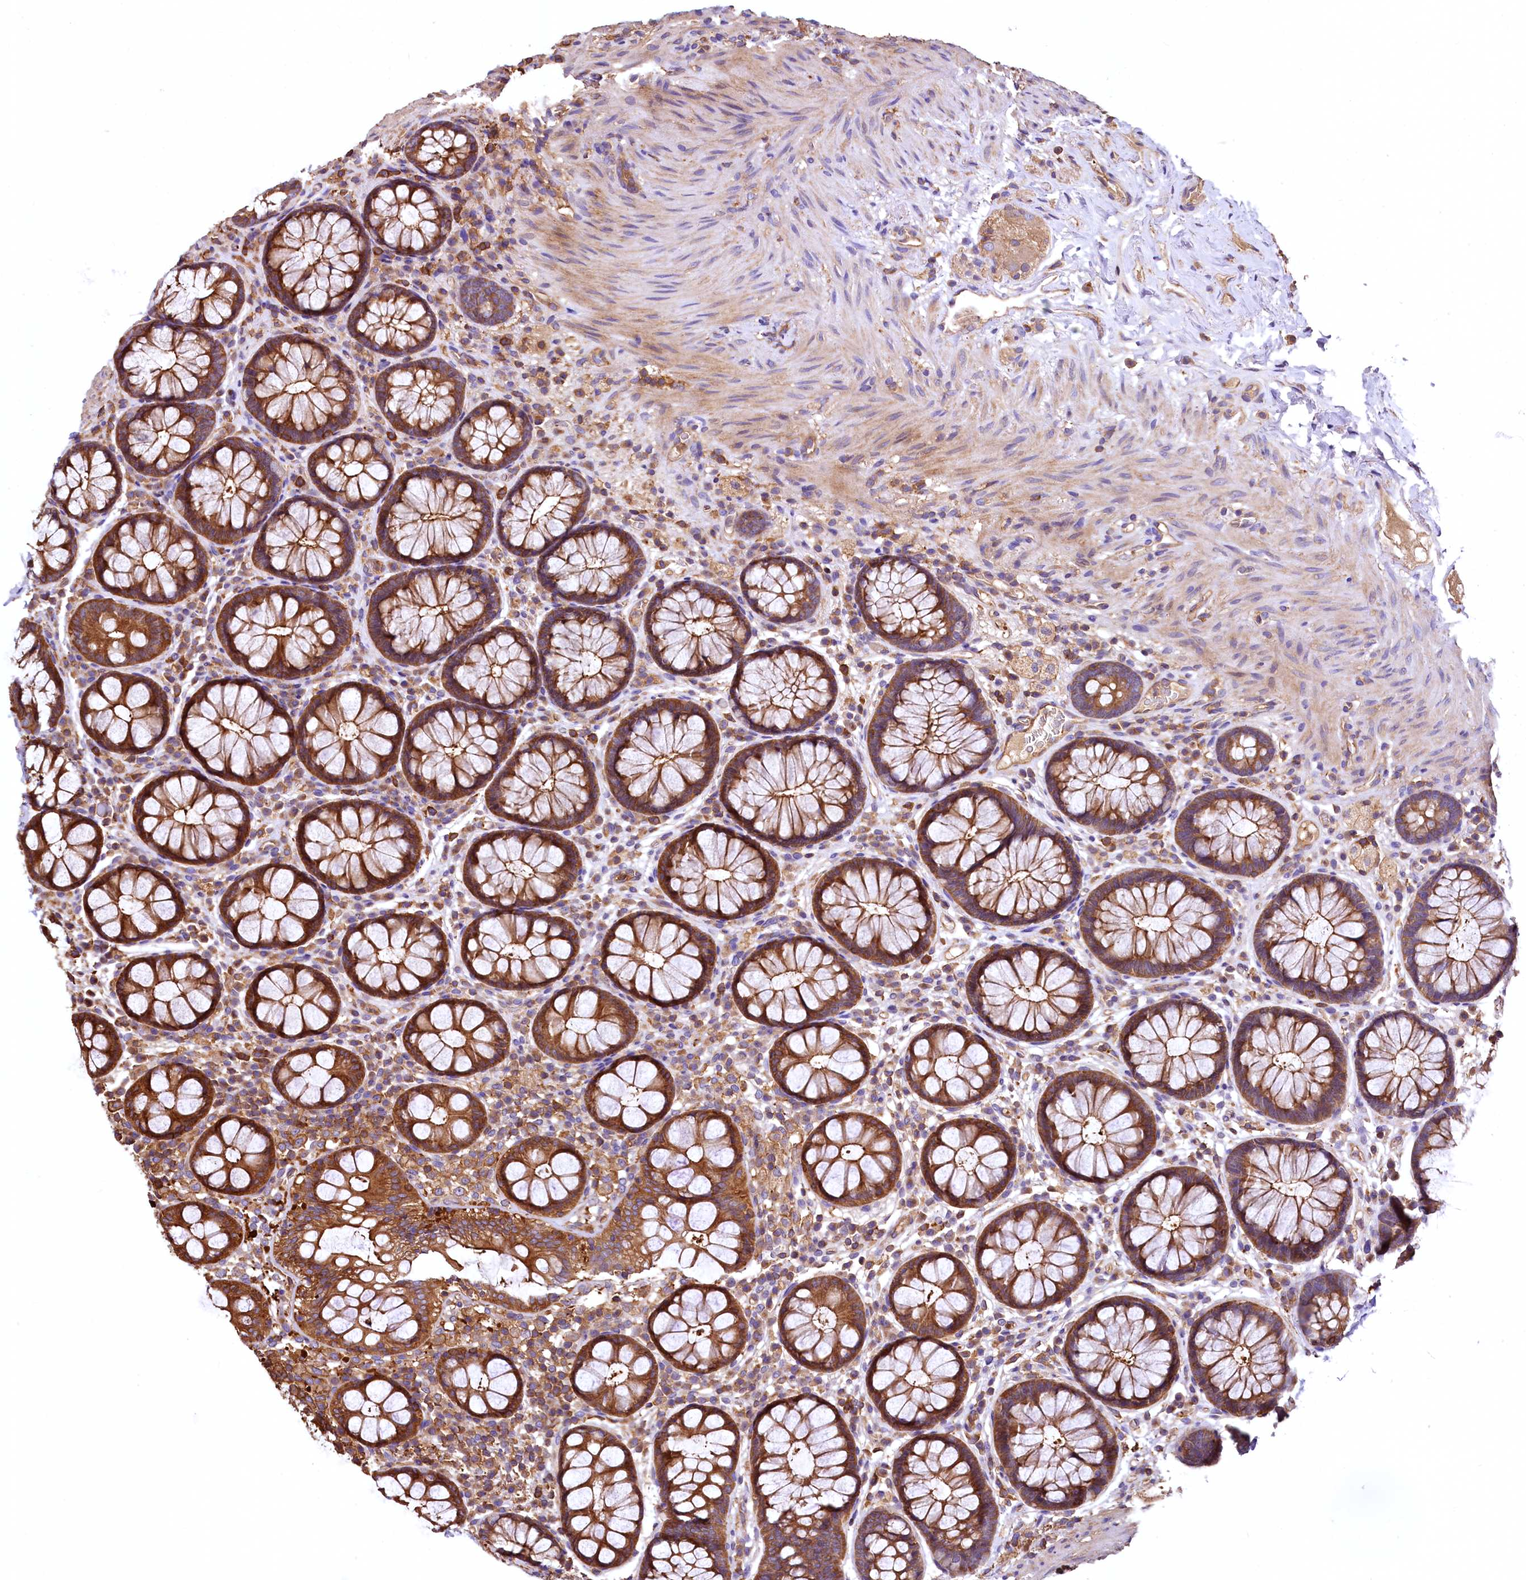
{"staining": {"intensity": "moderate", "quantity": ">75%", "location": "cytoplasmic/membranous"}, "tissue": "rectum", "cell_type": "Glandular cells", "image_type": "normal", "snomed": [{"axis": "morphology", "description": "Normal tissue, NOS"}, {"axis": "topography", "description": "Rectum"}], "caption": "DAB immunohistochemical staining of benign rectum exhibits moderate cytoplasmic/membranous protein staining in approximately >75% of glandular cells.", "gene": "RARS2", "patient": {"sex": "male", "age": 83}}